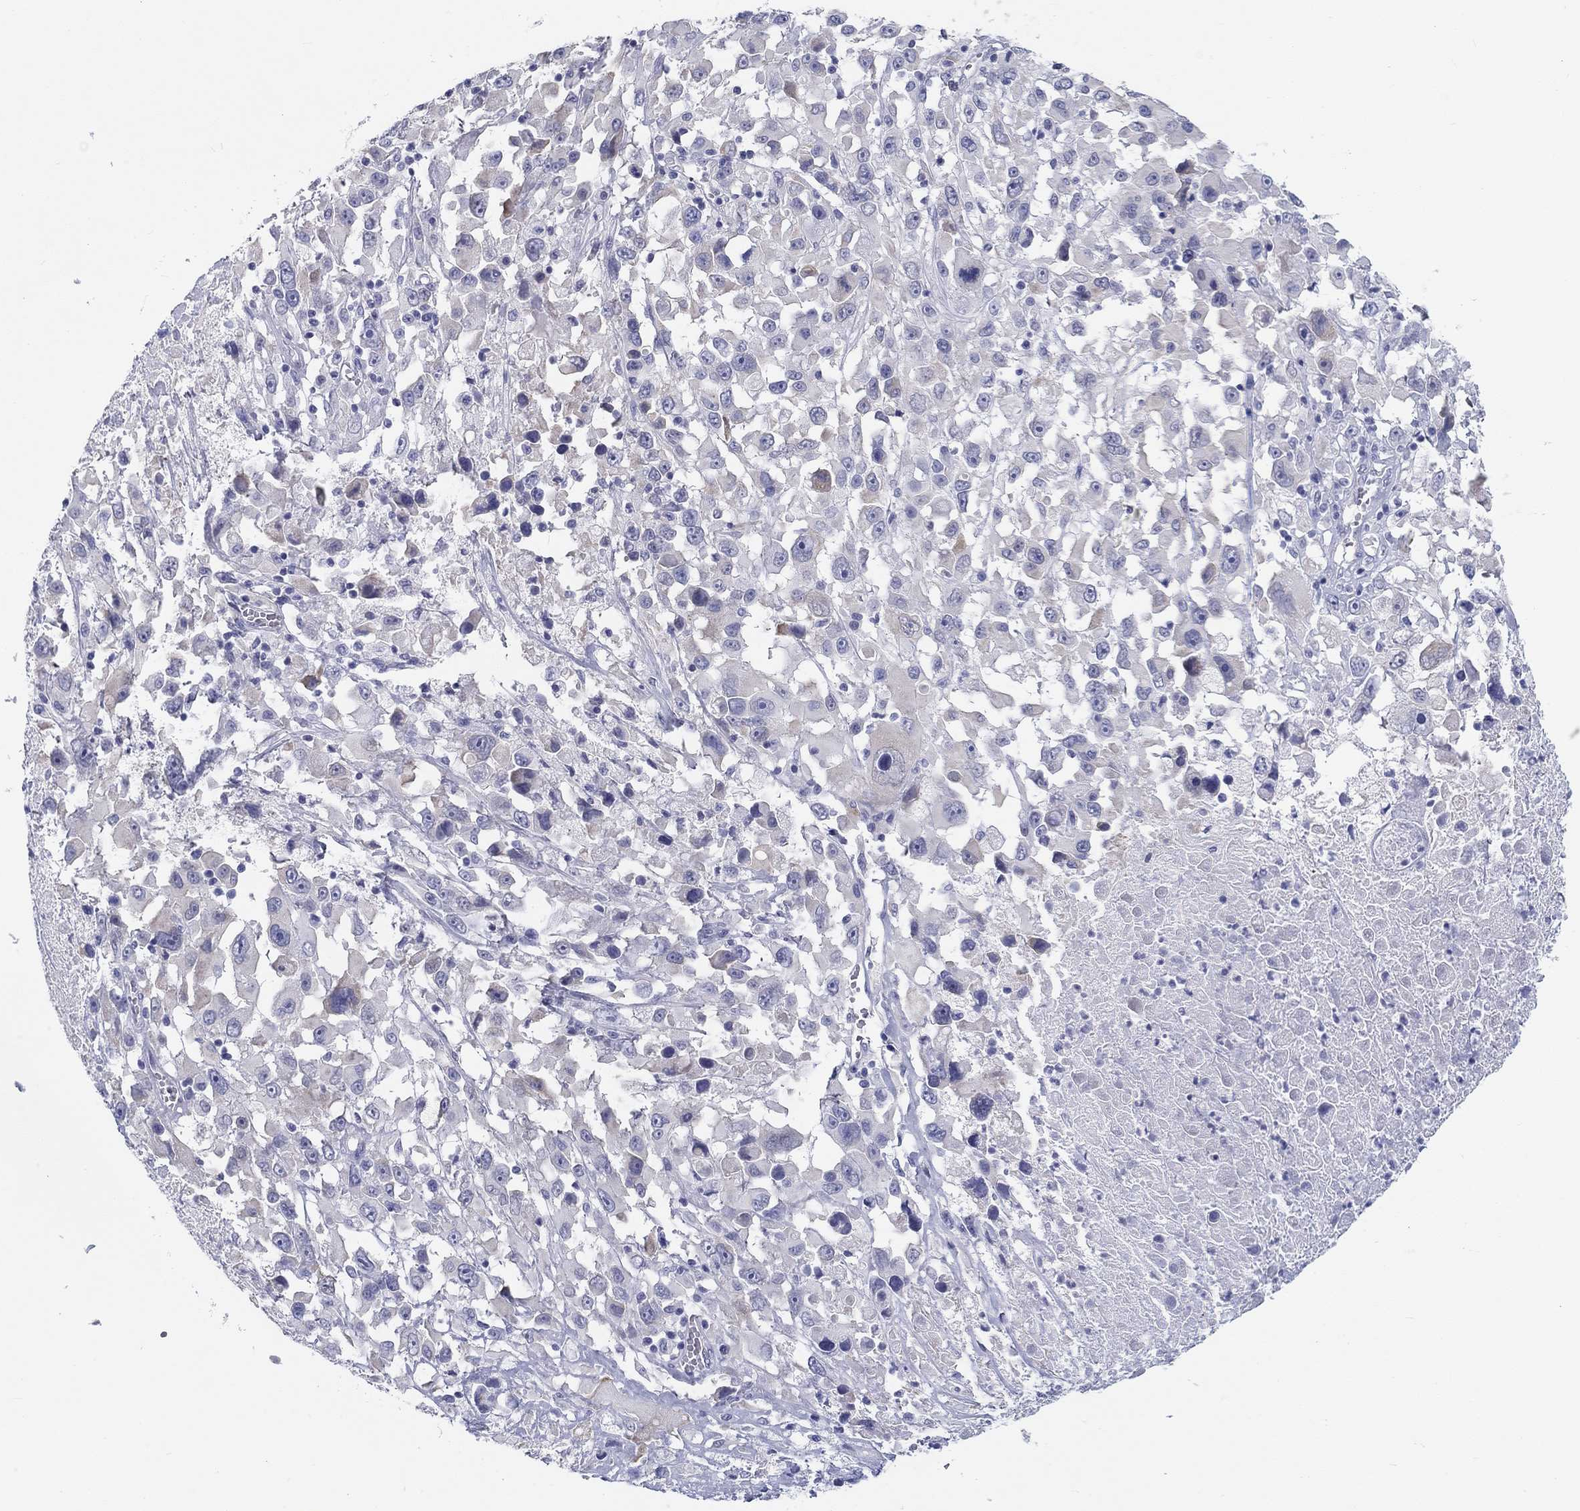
{"staining": {"intensity": "negative", "quantity": "none", "location": "none"}, "tissue": "melanoma", "cell_type": "Tumor cells", "image_type": "cancer", "snomed": [{"axis": "morphology", "description": "Malignant melanoma, Metastatic site"}, {"axis": "topography", "description": "Lymph node"}], "caption": "Immunohistochemistry (IHC) image of neoplastic tissue: malignant melanoma (metastatic site) stained with DAB shows no significant protein positivity in tumor cells.", "gene": "CRYGD", "patient": {"sex": "male", "age": 50}}